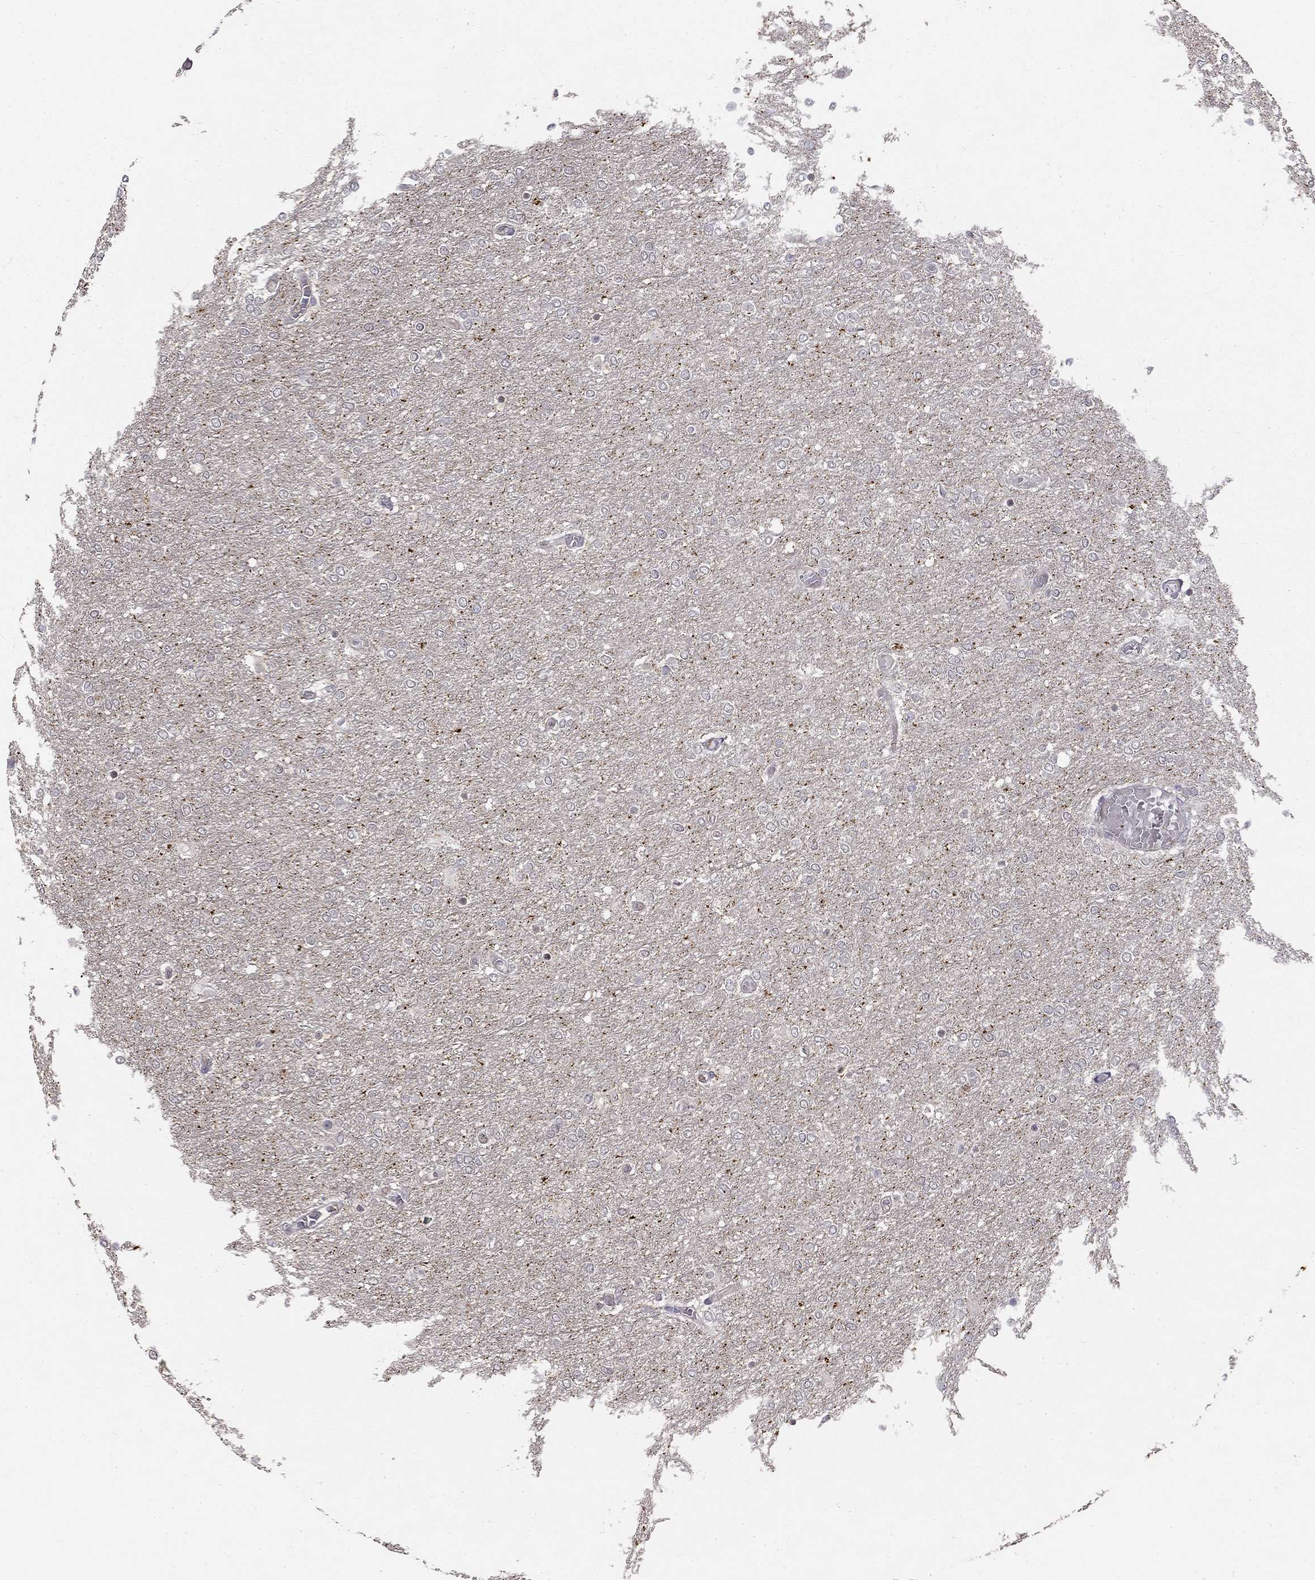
{"staining": {"intensity": "negative", "quantity": "none", "location": "none"}, "tissue": "glioma", "cell_type": "Tumor cells", "image_type": "cancer", "snomed": [{"axis": "morphology", "description": "Glioma, malignant, High grade"}, {"axis": "topography", "description": "Brain"}], "caption": "High-grade glioma (malignant) was stained to show a protein in brown. There is no significant positivity in tumor cells.", "gene": "STXBP6", "patient": {"sex": "female", "age": 61}}